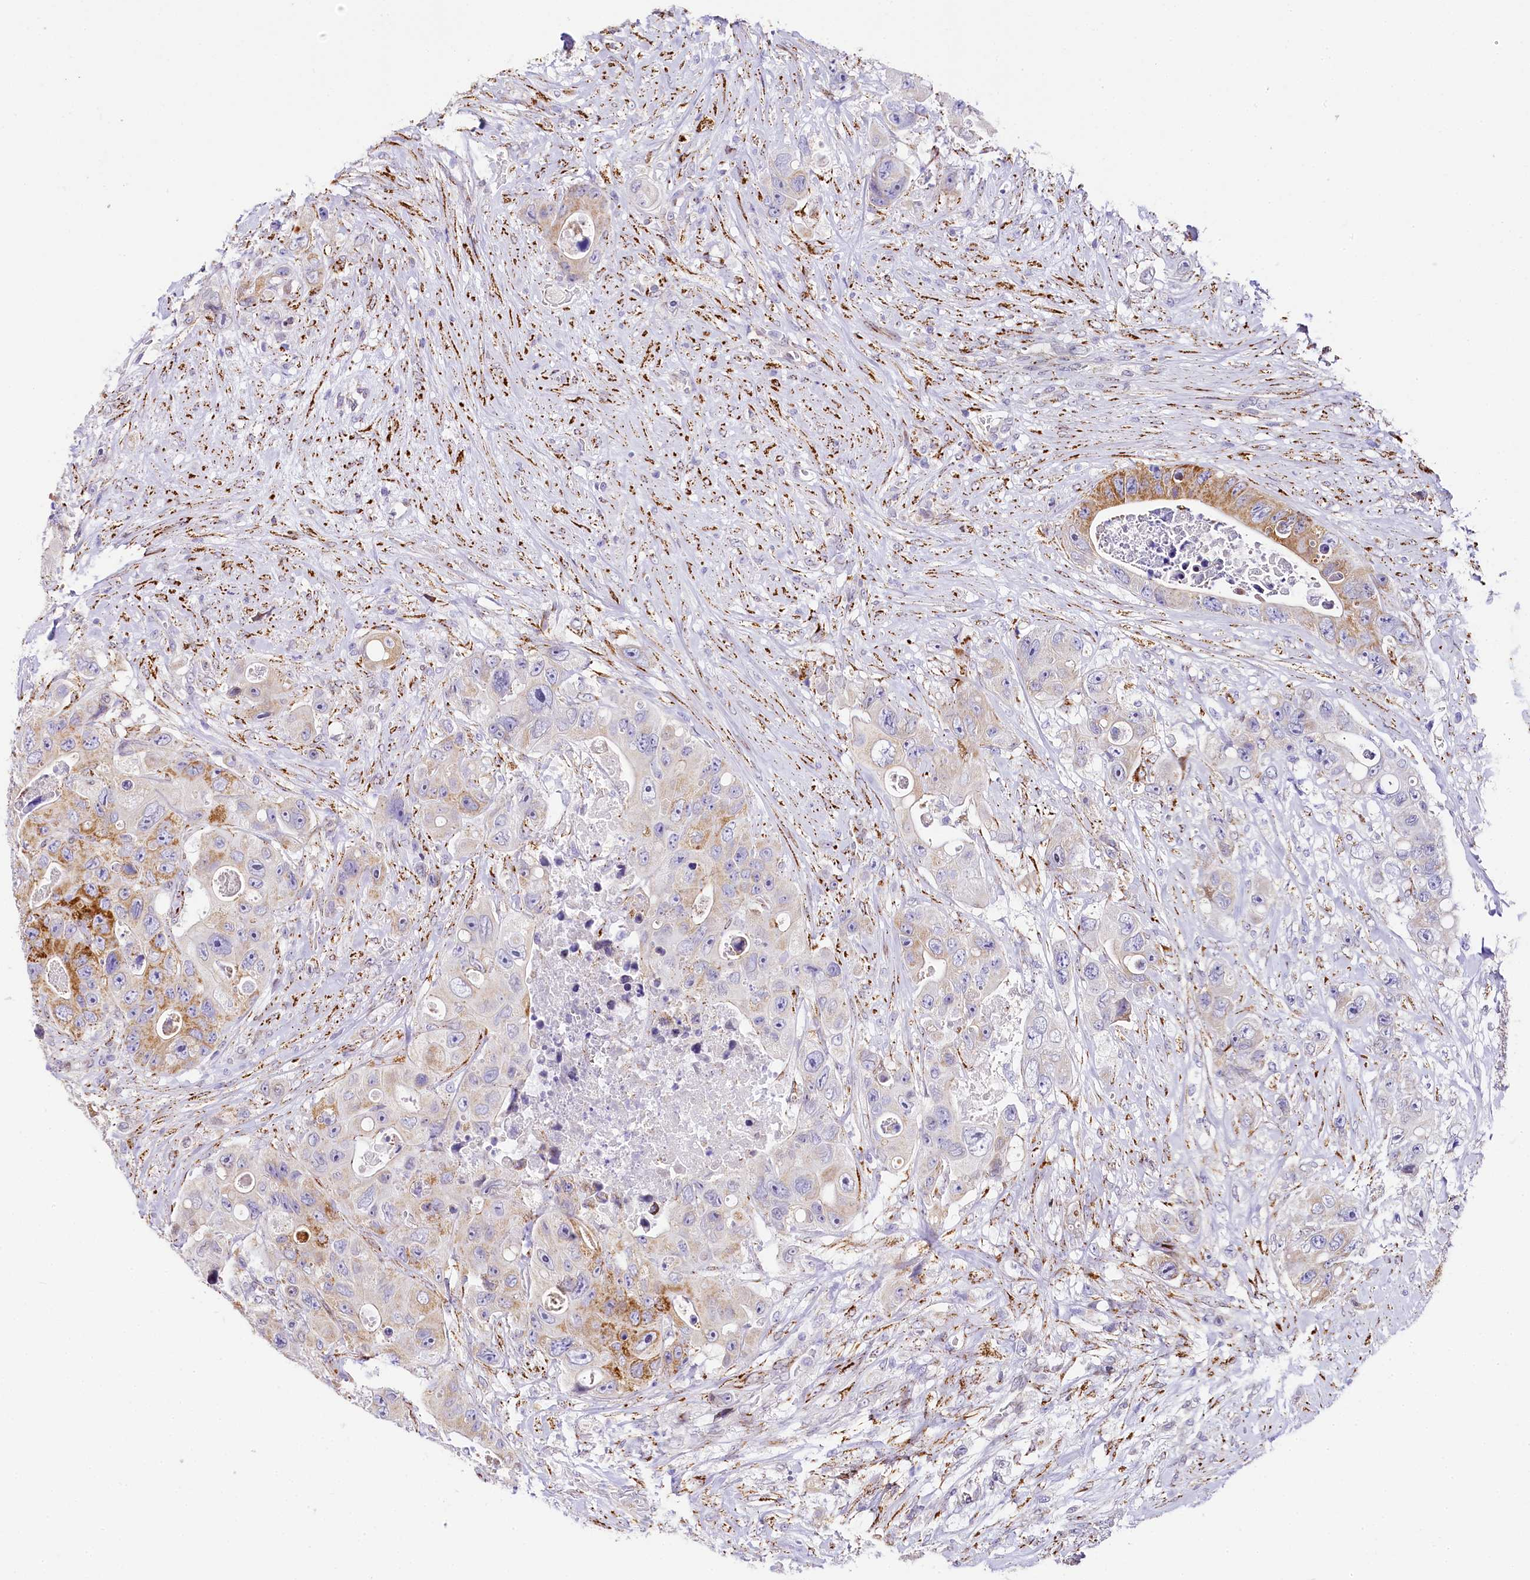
{"staining": {"intensity": "strong", "quantity": "25%-75%", "location": "cytoplasmic/membranous"}, "tissue": "colorectal cancer", "cell_type": "Tumor cells", "image_type": "cancer", "snomed": [{"axis": "morphology", "description": "Adenocarcinoma, NOS"}, {"axis": "topography", "description": "Colon"}], "caption": "Immunohistochemistry histopathology image of neoplastic tissue: colorectal cancer (adenocarcinoma) stained using IHC displays high levels of strong protein expression localized specifically in the cytoplasmic/membranous of tumor cells, appearing as a cytoplasmic/membranous brown color.", "gene": "PPIP5K2", "patient": {"sex": "female", "age": 46}}